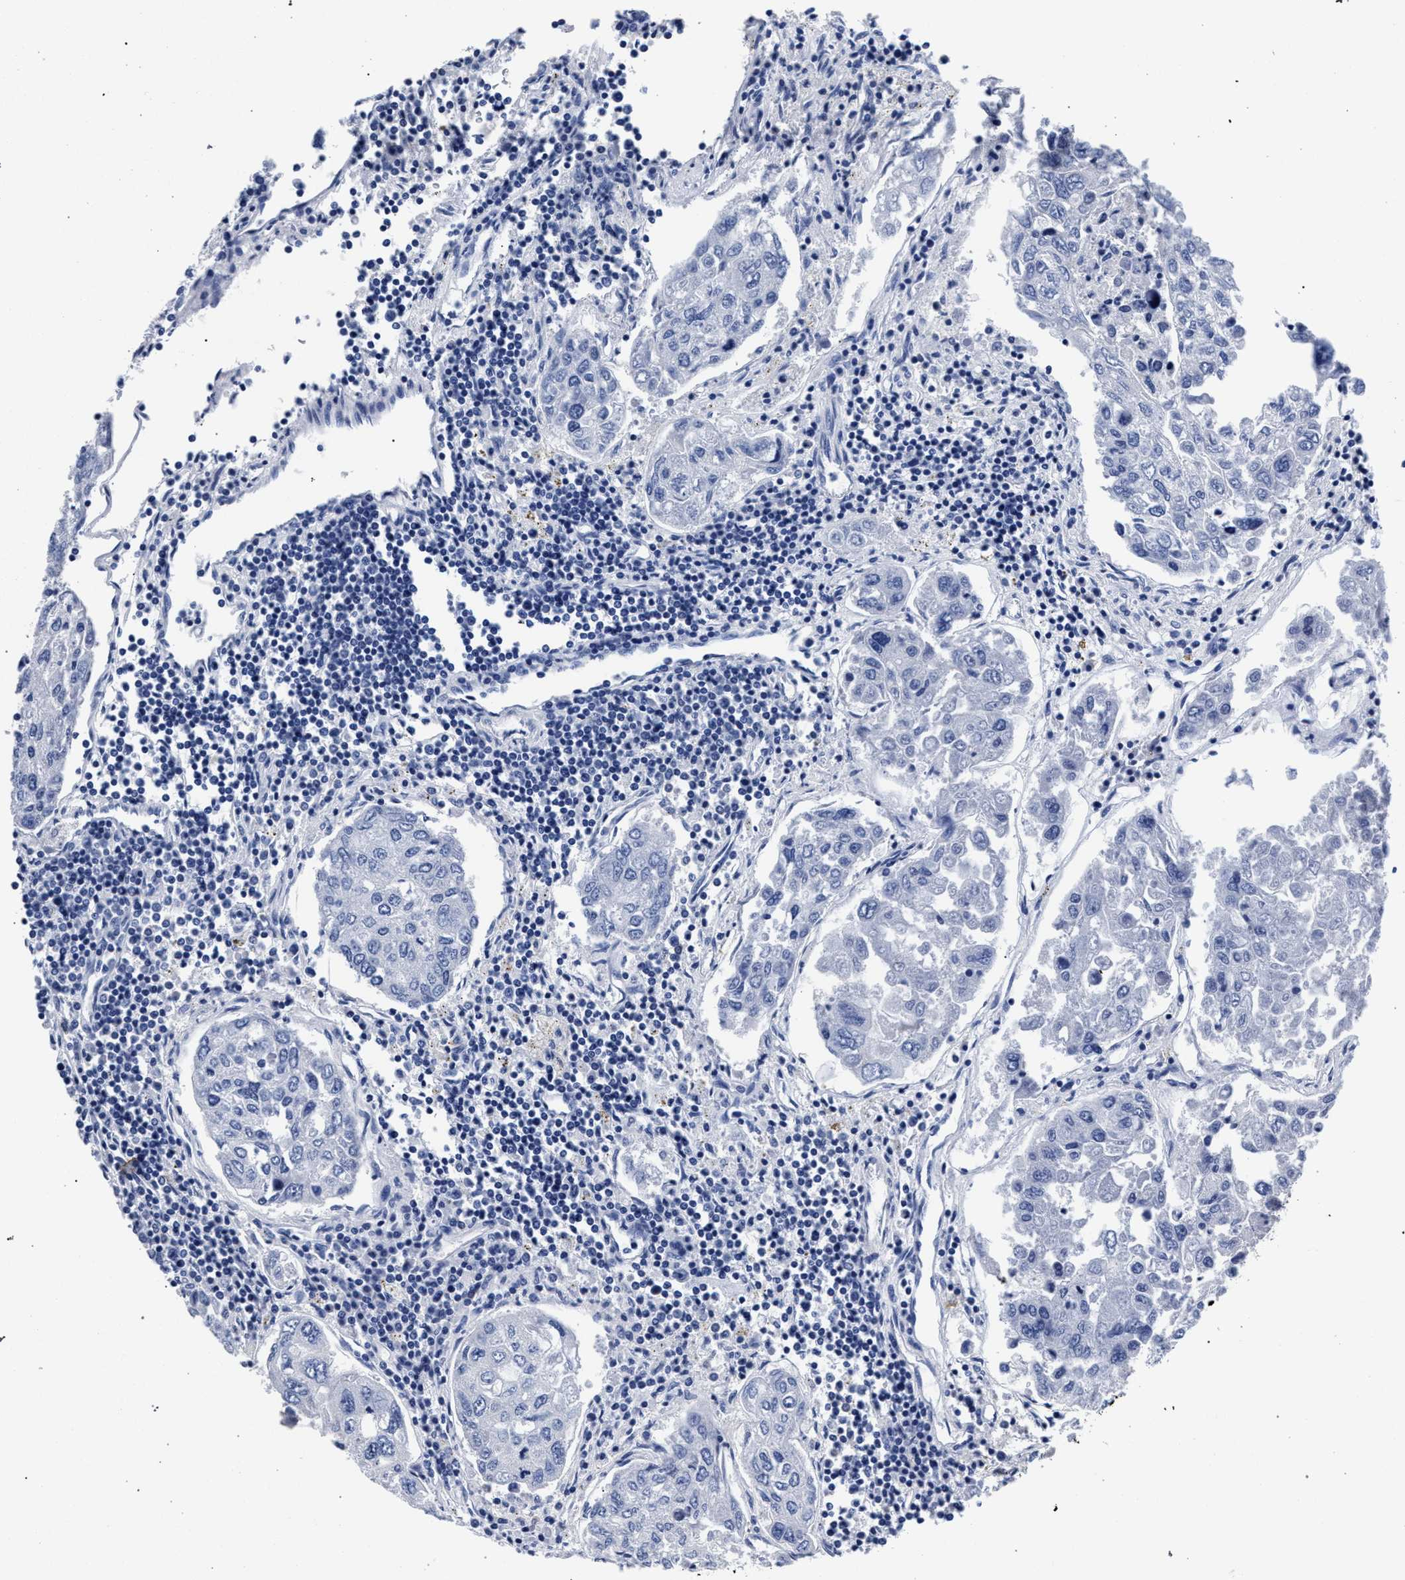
{"staining": {"intensity": "negative", "quantity": "none", "location": "none"}, "tissue": "urothelial cancer", "cell_type": "Tumor cells", "image_type": "cancer", "snomed": [{"axis": "morphology", "description": "Urothelial carcinoma, High grade"}, {"axis": "topography", "description": "Lymph node"}, {"axis": "topography", "description": "Urinary bladder"}], "caption": "This image is of high-grade urothelial carcinoma stained with immunohistochemistry to label a protein in brown with the nuclei are counter-stained blue. There is no staining in tumor cells.", "gene": "AKAP4", "patient": {"sex": "male", "age": 51}}